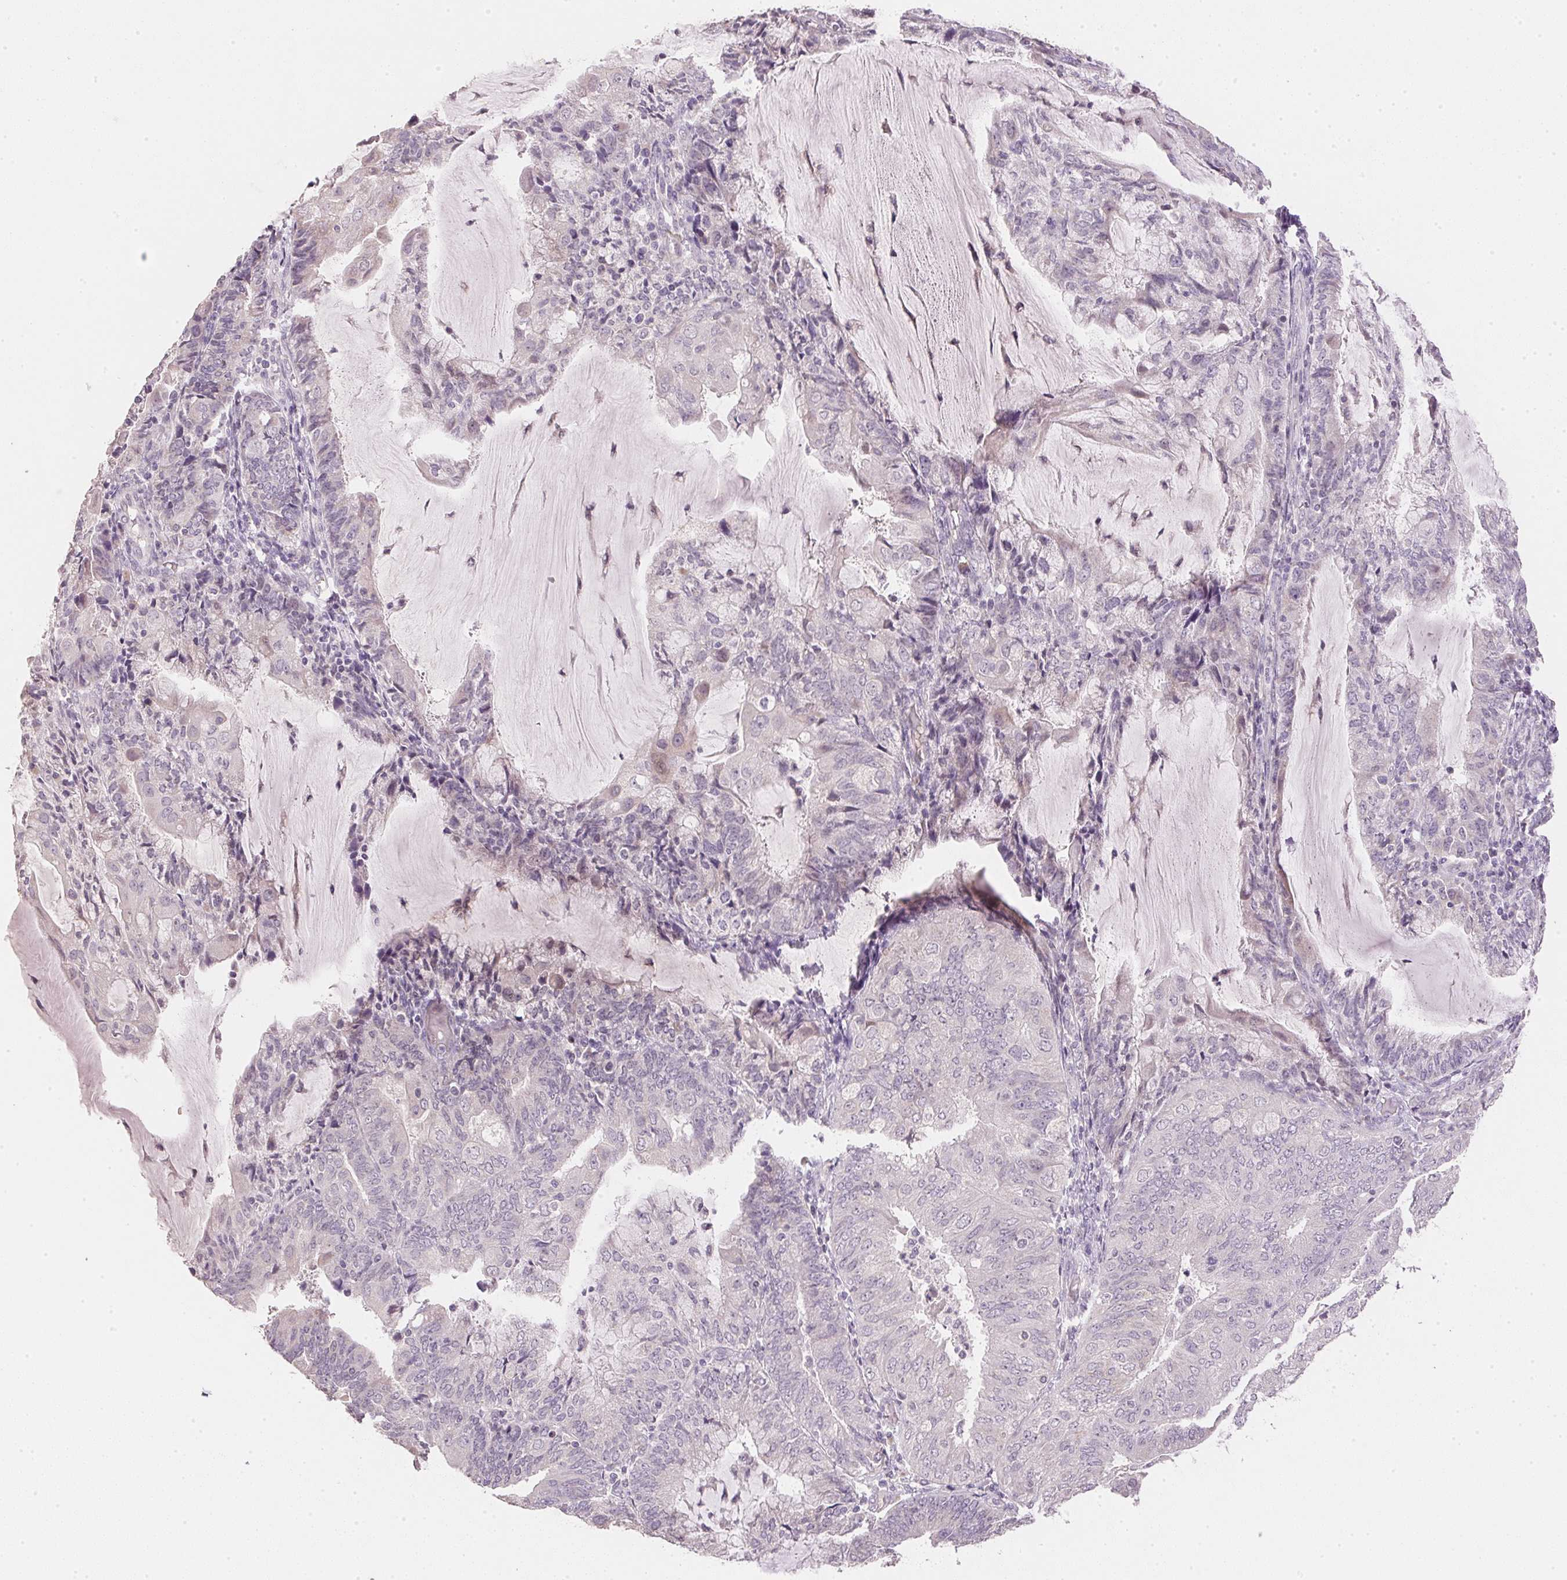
{"staining": {"intensity": "negative", "quantity": "none", "location": "none"}, "tissue": "endometrial cancer", "cell_type": "Tumor cells", "image_type": "cancer", "snomed": [{"axis": "morphology", "description": "Adenocarcinoma, NOS"}, {"axis": "topography", "description": "Endometrium"}], "caption": "Endometrial adenocarcinoma stained for a protein using immunohistochemistry exhibits no expression tumor cells.", "gene": "DHCR24", "patient": {"sex": "female", "age": 81}}